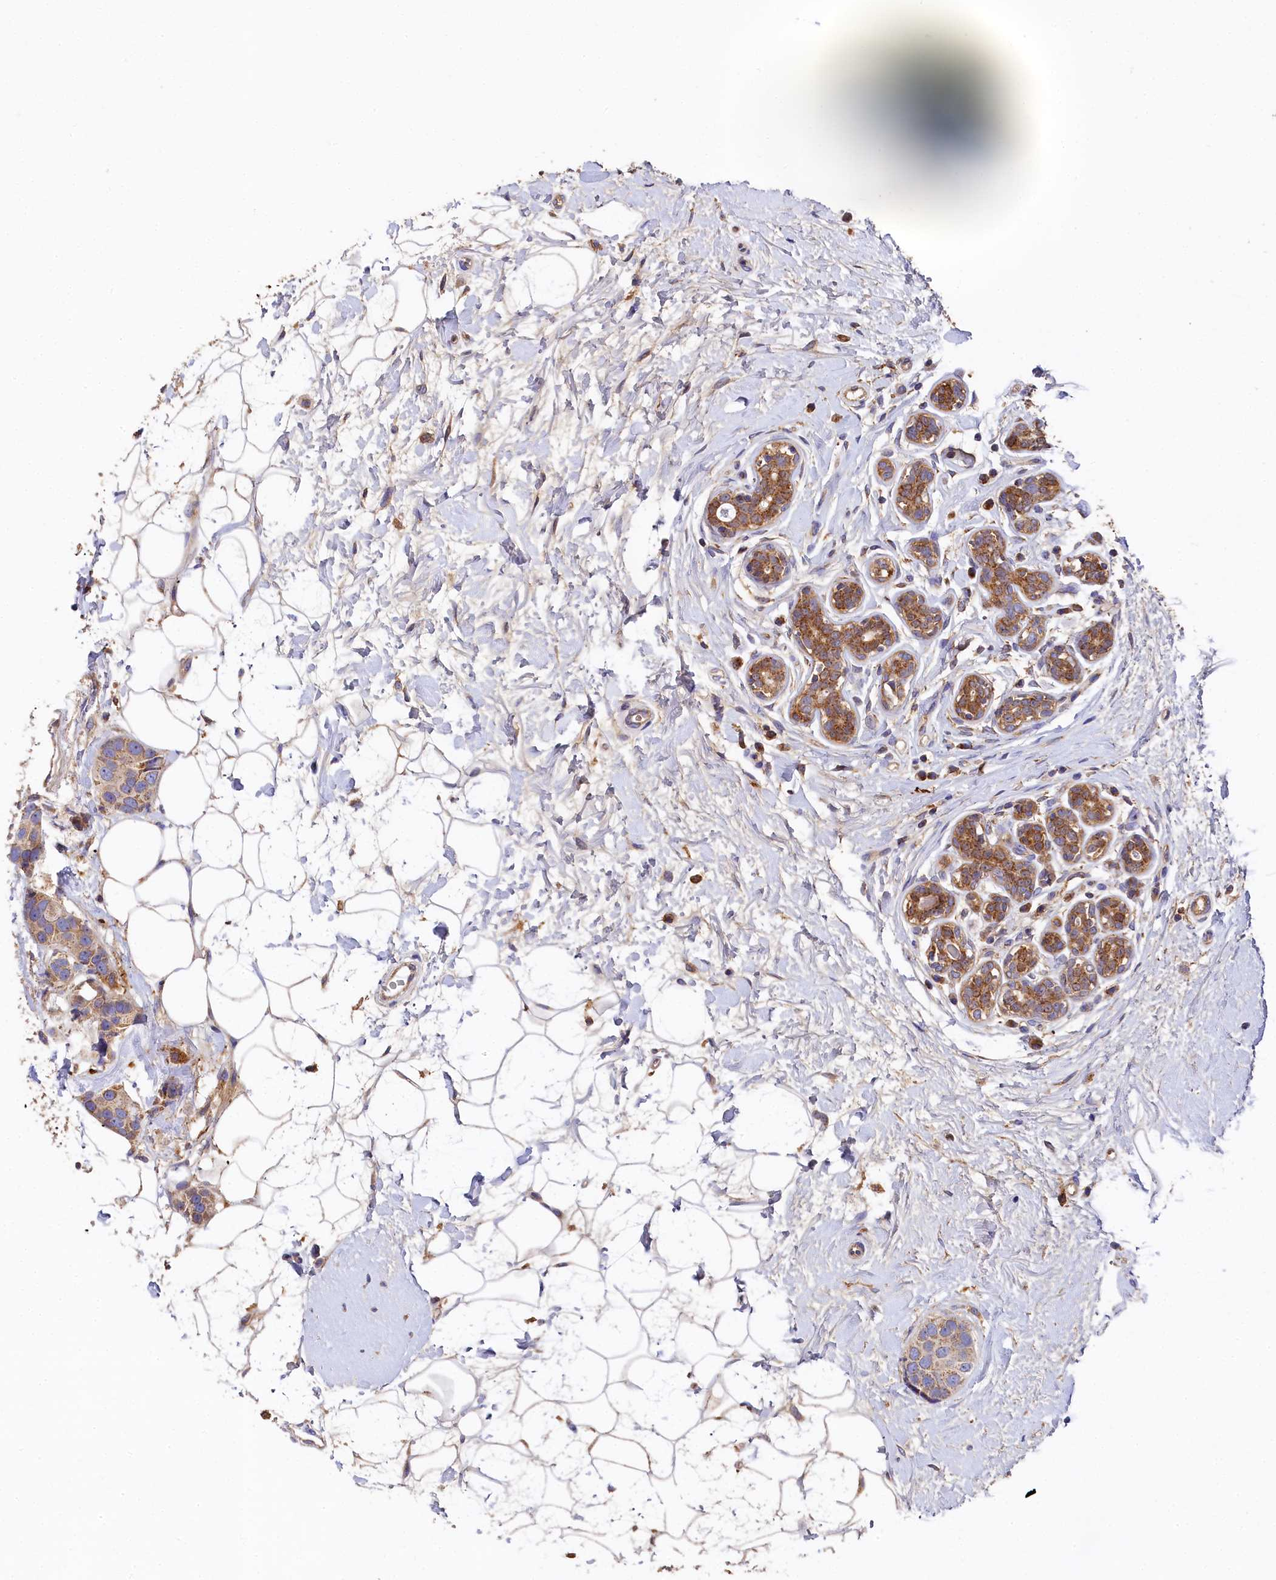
{"staining": {"intensity": "weak", "quantity": ">75%", "location": "cytoplasmic/membranous"}, "tissue": "breast cancer", "cell_type": "Tumor cells", "image_type": "cancer", "snomed": [{"axis": "morphology", "description": "Normal tissue, NOS"}, {"axis": "morphology", "description": "Duct carcinoma"}, {"axis": "topography", "description": "Breast"}], "caption": "Immunohistochemistry of breast cancer (intraductal carcinoma) displays low levels of weak cytoplasmic/membranous positivity in about >75% of tumor cells.", "gene": "SEC31B", "patient": {"sex": "female", "age": 39}}